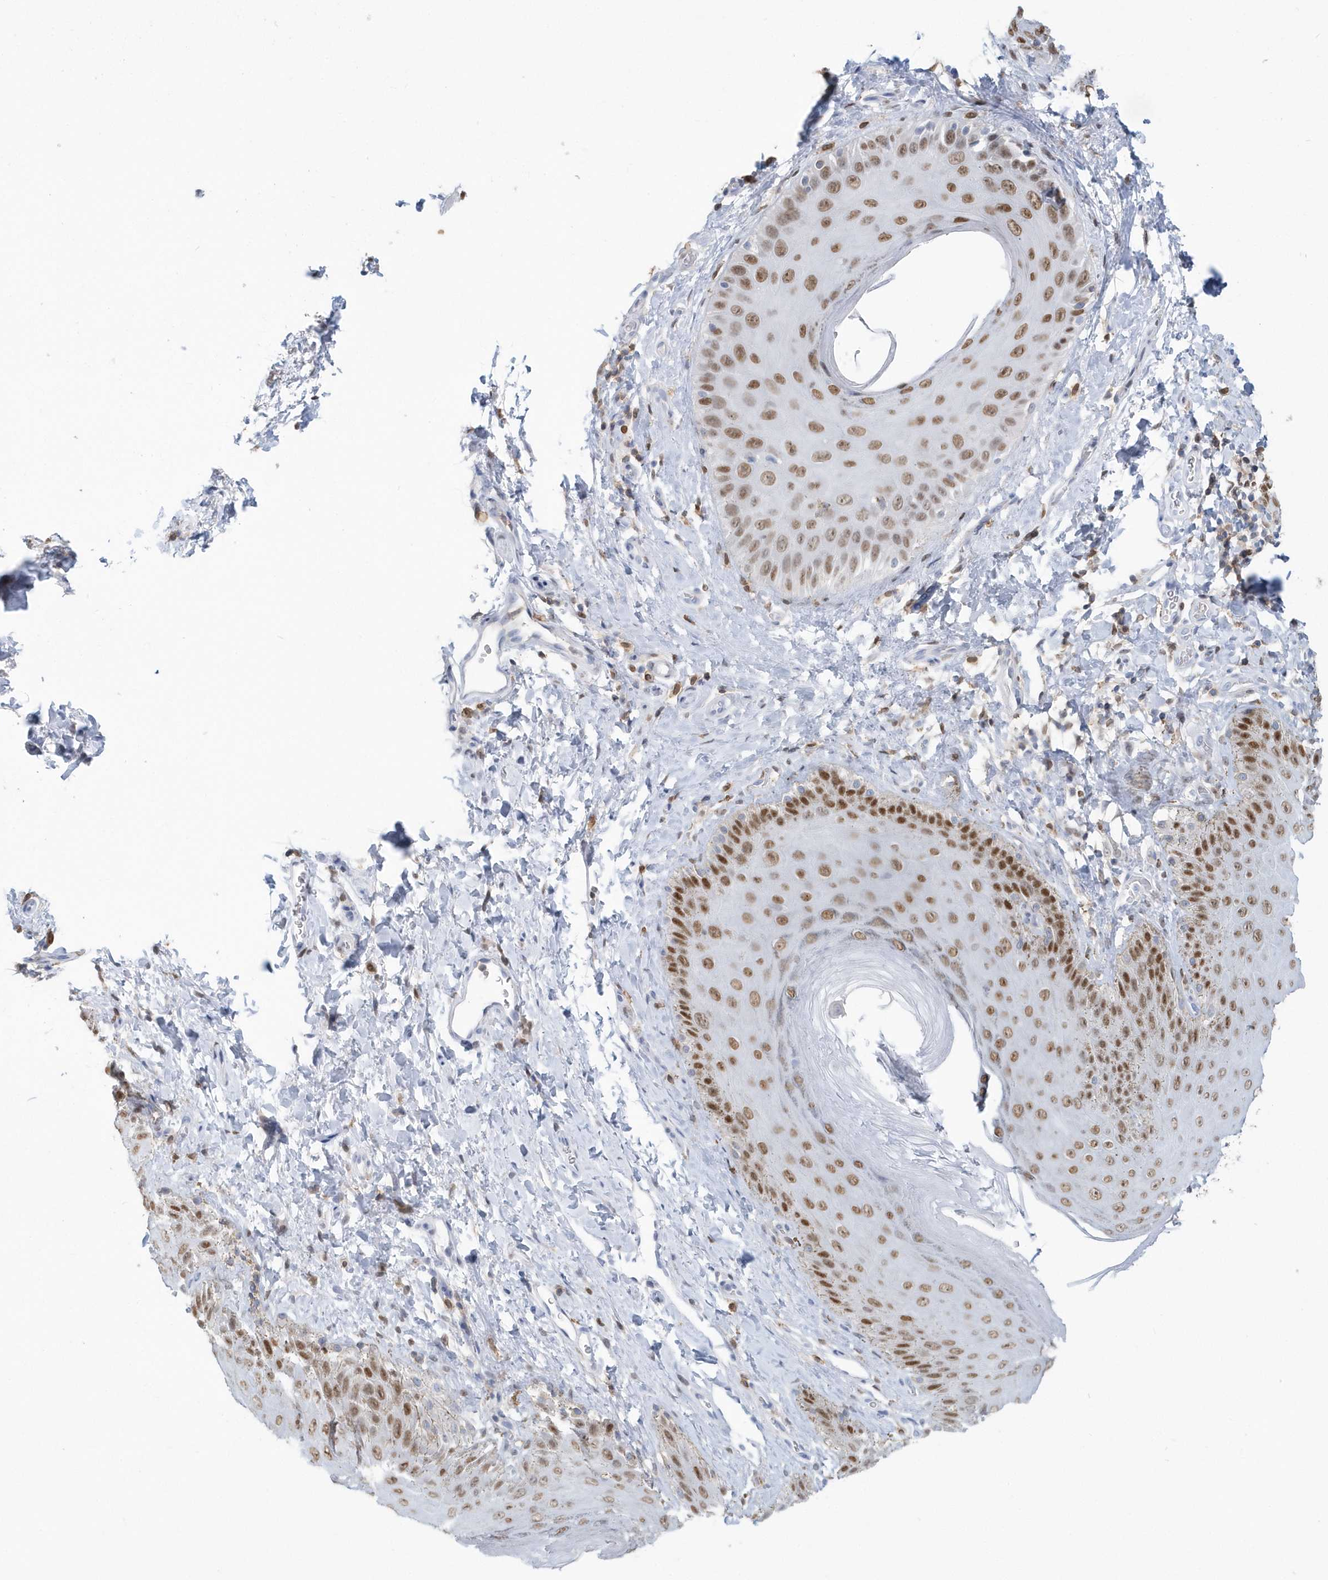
{"staining": {"intensity": "moderate", "quantity": ">75%", "location": "nuclear"}, "tissue": "skin", "cell_type": "Epidermal cells", "image_type": "normal", "snomed": [{"axis": "morphology", "description": "Normal tissue, NOS"}, {"axis": "topography", "description": "Anal"}], "caption": "Human skin stained with a brown dye demonstrates moderate nuclear positive positivity in about >75% of epidermal cells.", "gene": "MACROH2A2", "patient": {"sex": "male", "age": 44}}